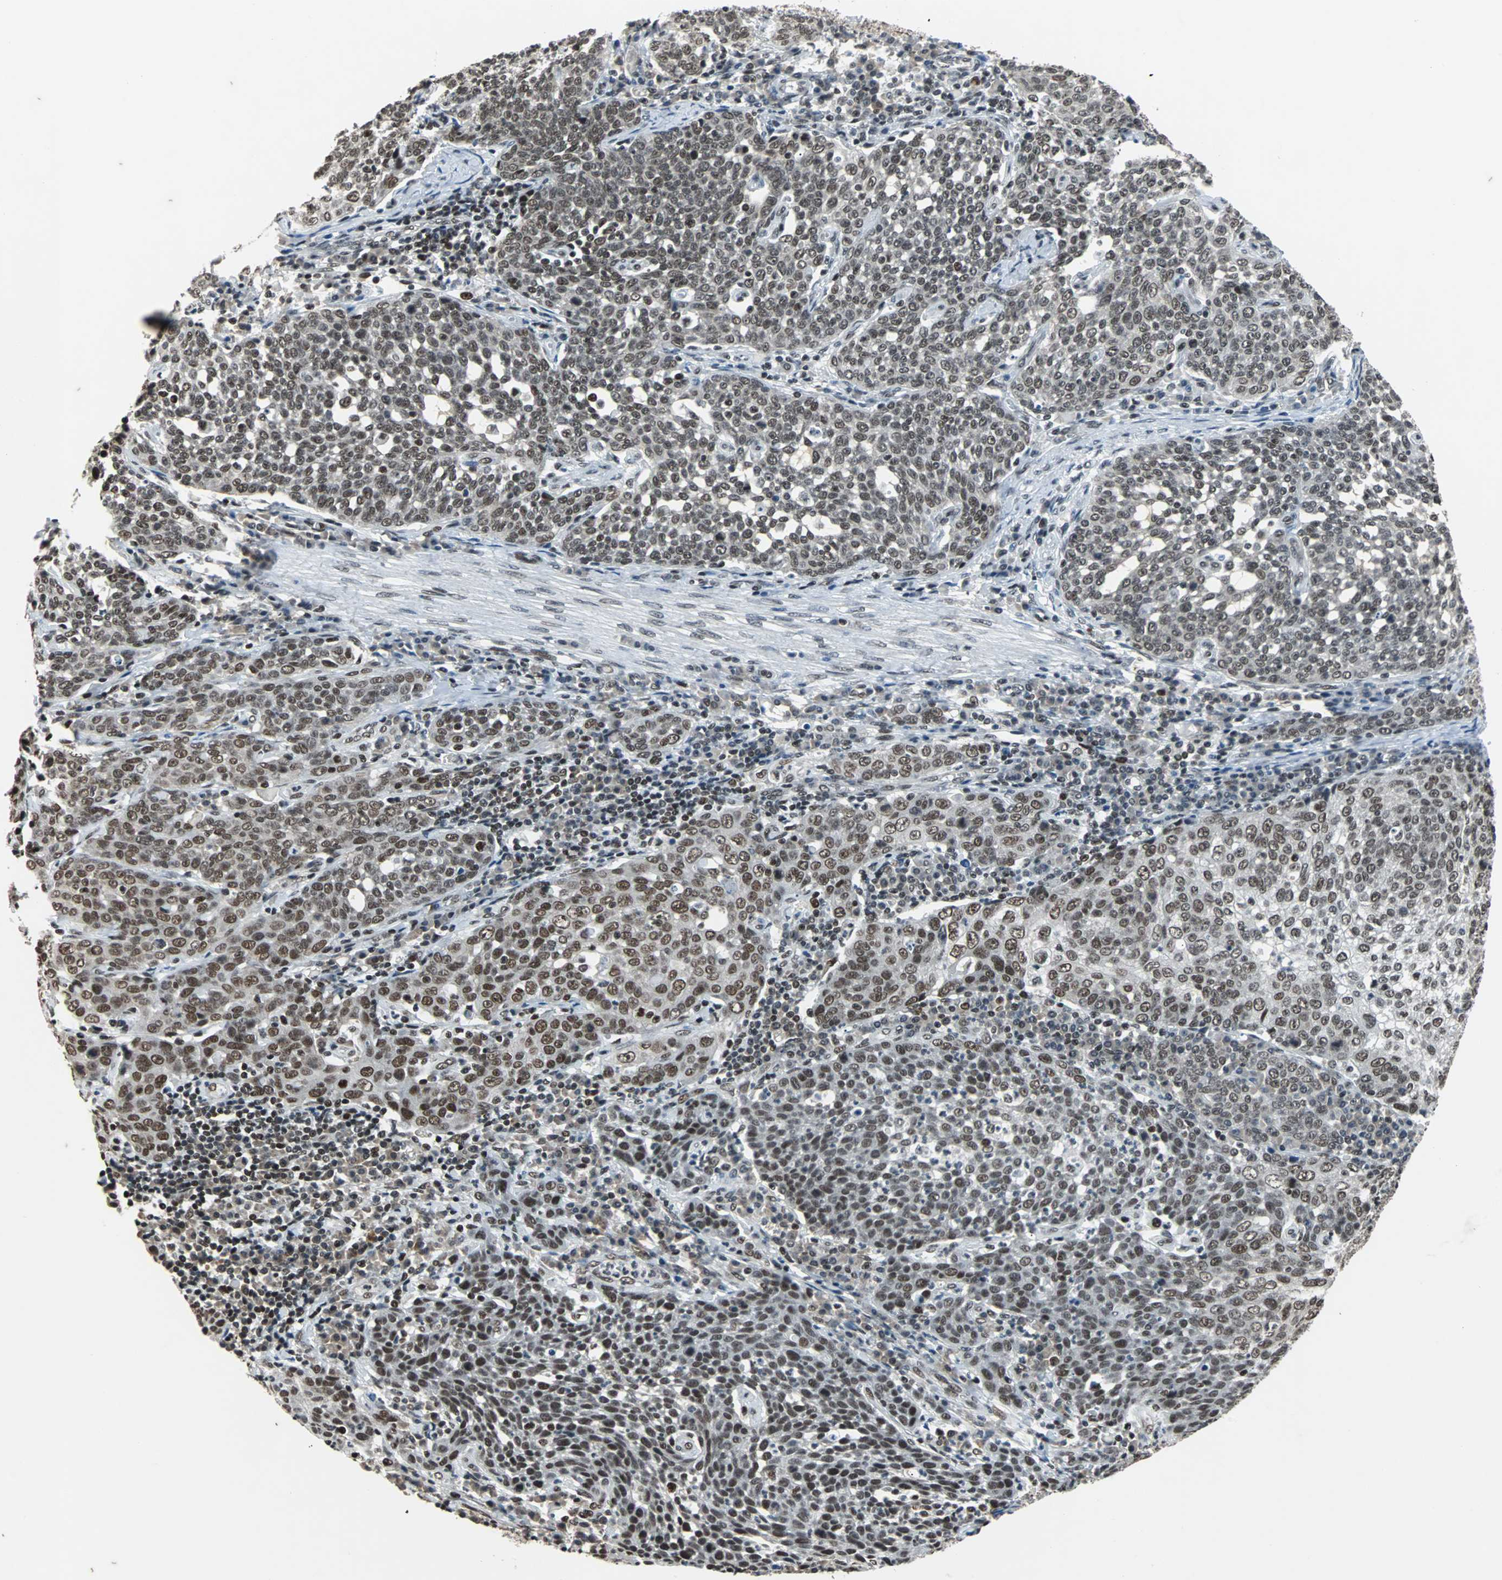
{"staining": {"intensity": "moderate", "quantity": ">75%", "location": "nuclear"}, "tissue": "cervical cancer", "cell_type": "Tumor cells", "image_type": "cancer", "snomed": [{"axis": "morphology", "description": "Squamous cell carcinoma, NOS"}, {"axis": "topography", "description": "Cervix"}], "caption": "DAB (3,3'-diaminobenzidine) immunohistochemical staining of squamous cell carcinoma (cervical) displays moderate nuclear protein staining in about >75% of tumor cells. (DAB (3,3'-diaminobenzidine) IHC with brightfield microscopy, high magnification).", "gene": "GATAD2A", "patient": {"sex": "female", "age": 34}}